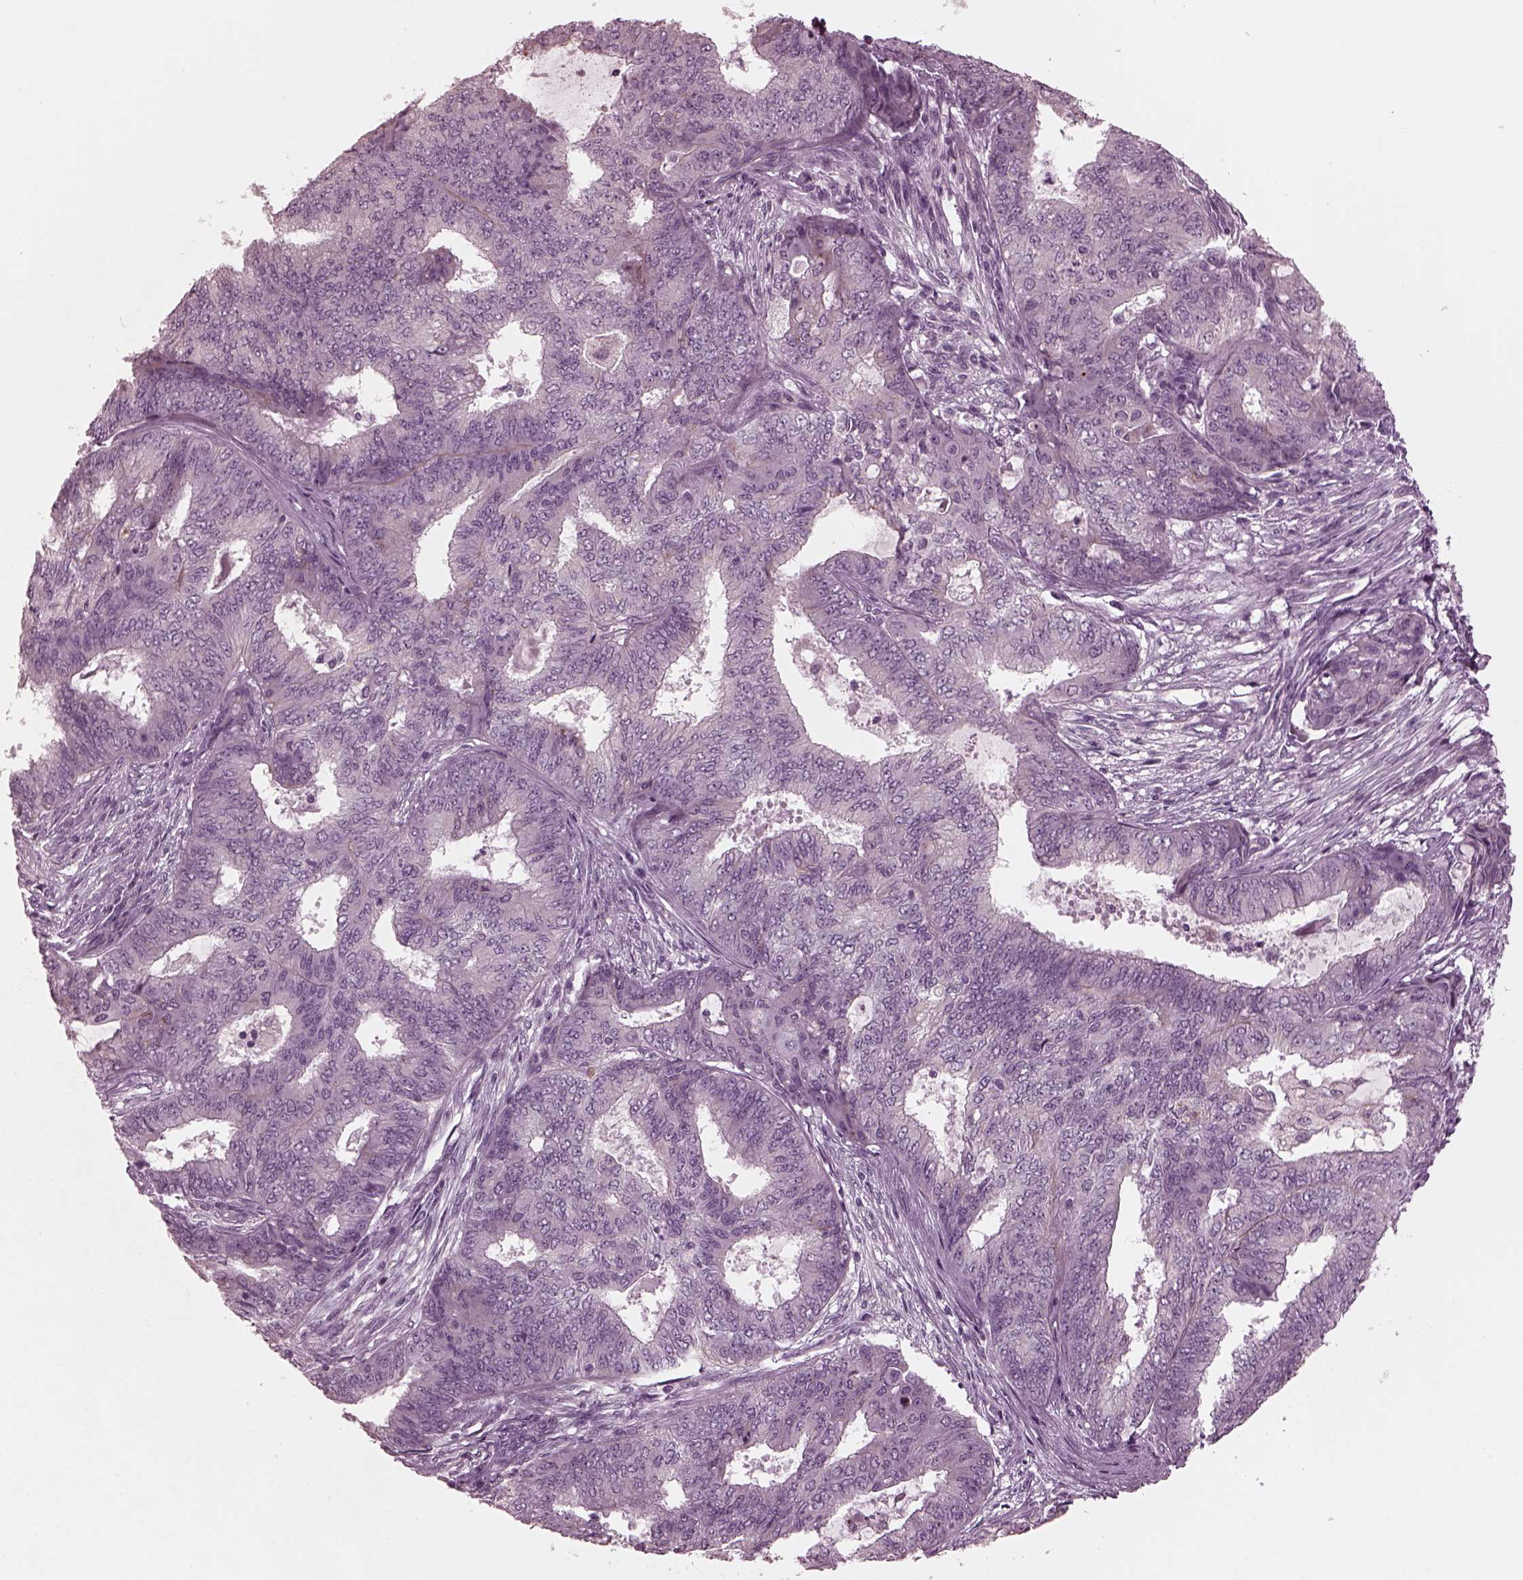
{"staining": {"intensity": "negative", "quantity": "none", "location": "none"}, "tissue": "endometrial cancer", "cell_type": "Tumor cells", "image_type": "cancer", "snomed": [{"axis": "morphology", "description": "Adenocarcinoma, NOS"}, {"axis": "topography", "description": "Endometrium"}], "caption": "Tumor cells are negative for brown protein staining in endometrial adenocarcinoma.", "gene": "KIF6", "patient": {"sex": "female", "age": 62}}